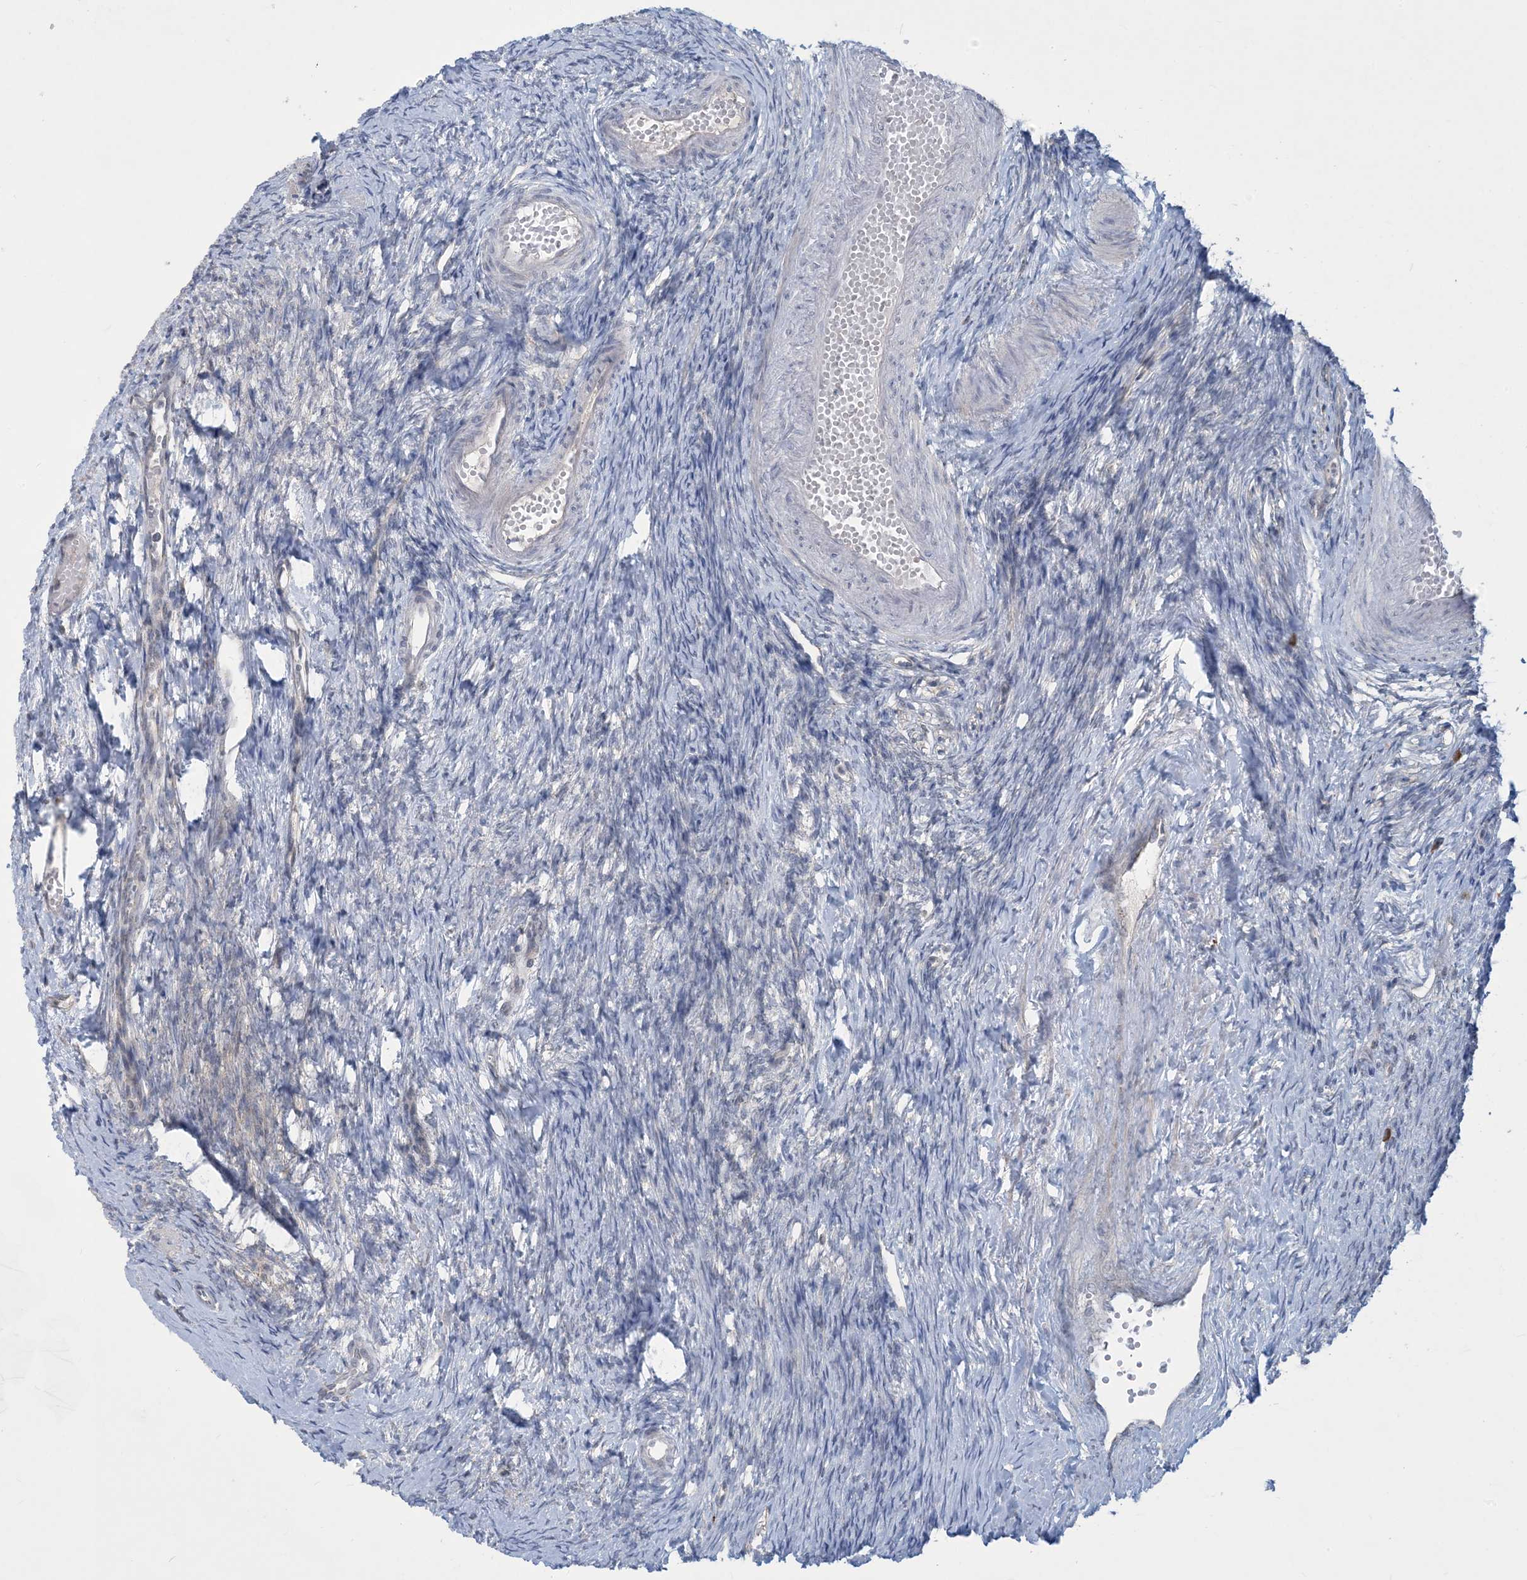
{"staining": {"intensity": "negative", "quantity": "none", "location": "none"}, "tissue": "ovary", "cell_type": "Ovarian stroma cells", "image_type": "normal", "snomed": [{"axis": "morphology", "description": "Normal tissue, NOS"}, {"axis": "morphology", "description": "Cyst, NOS"}, {"axis": "topography", "description": "Ovary"}], "caption": "This is an immunohistochemistry histopathology image of benign ovary. There is no staining in ovarian stroma cells.", "gene": "CCDC14", "patient": {"sex": "female", "age": 33}}